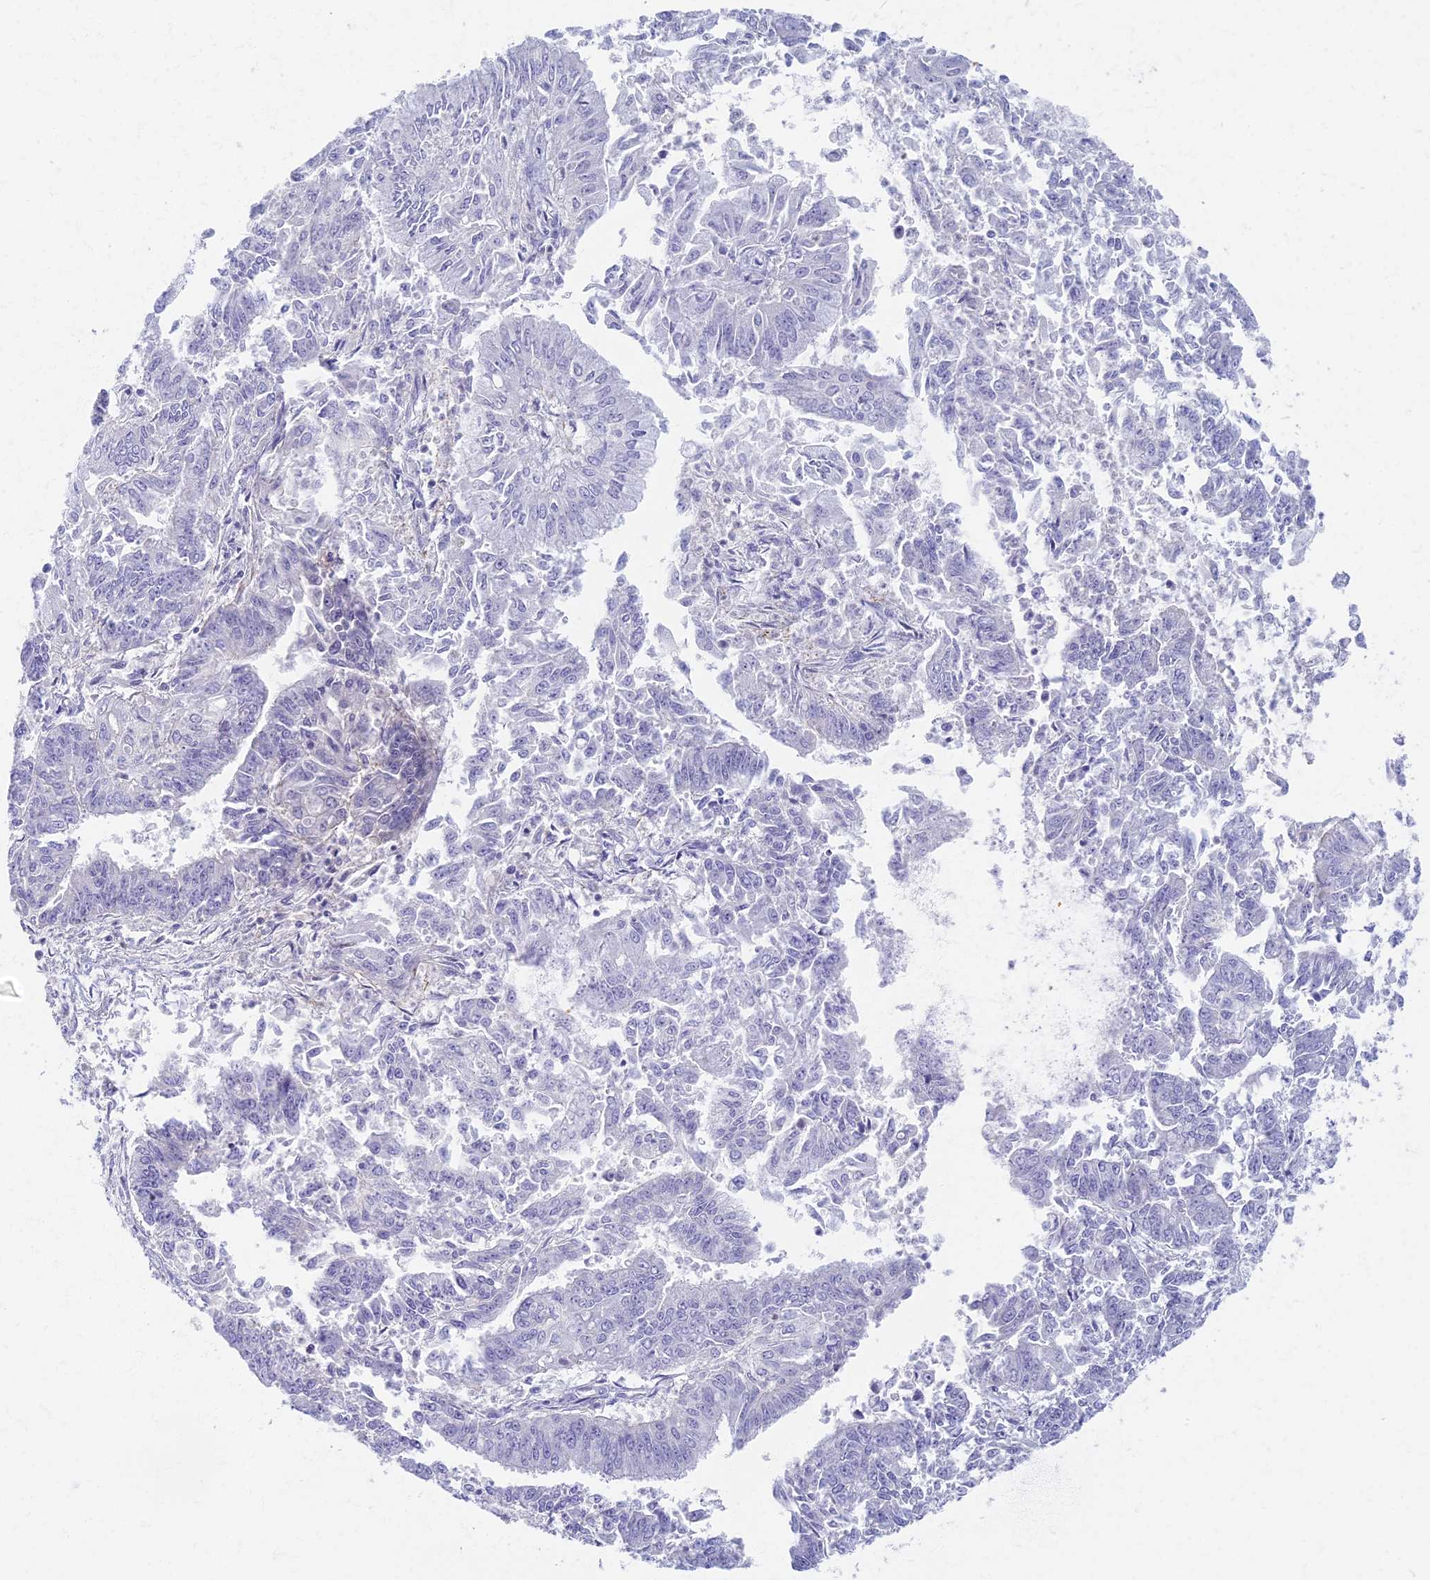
{"staining": {"intensity": "negative", "quantity": "none", "location": "none"}, "tissue": "endometrial cancer", "cell_type": "Tumor cells", "image_type": "cancer", "snomed": [{"axis": "morphology", "description": "Adenocarcinoma, NOS"}, {"axis": "topography", "description": "Endometrium"}], "caption": "DAB (3,3'-diaminobenzidine) immunohistochemical staining of adenocarcinoma (endometrial) displays no significant staining in tumor cells. (DAB (3,3'-diaminobenzidine) IHC, high magnification).", "gene": "AP4E1", "patient": {"sex": "female", "age": 73}}